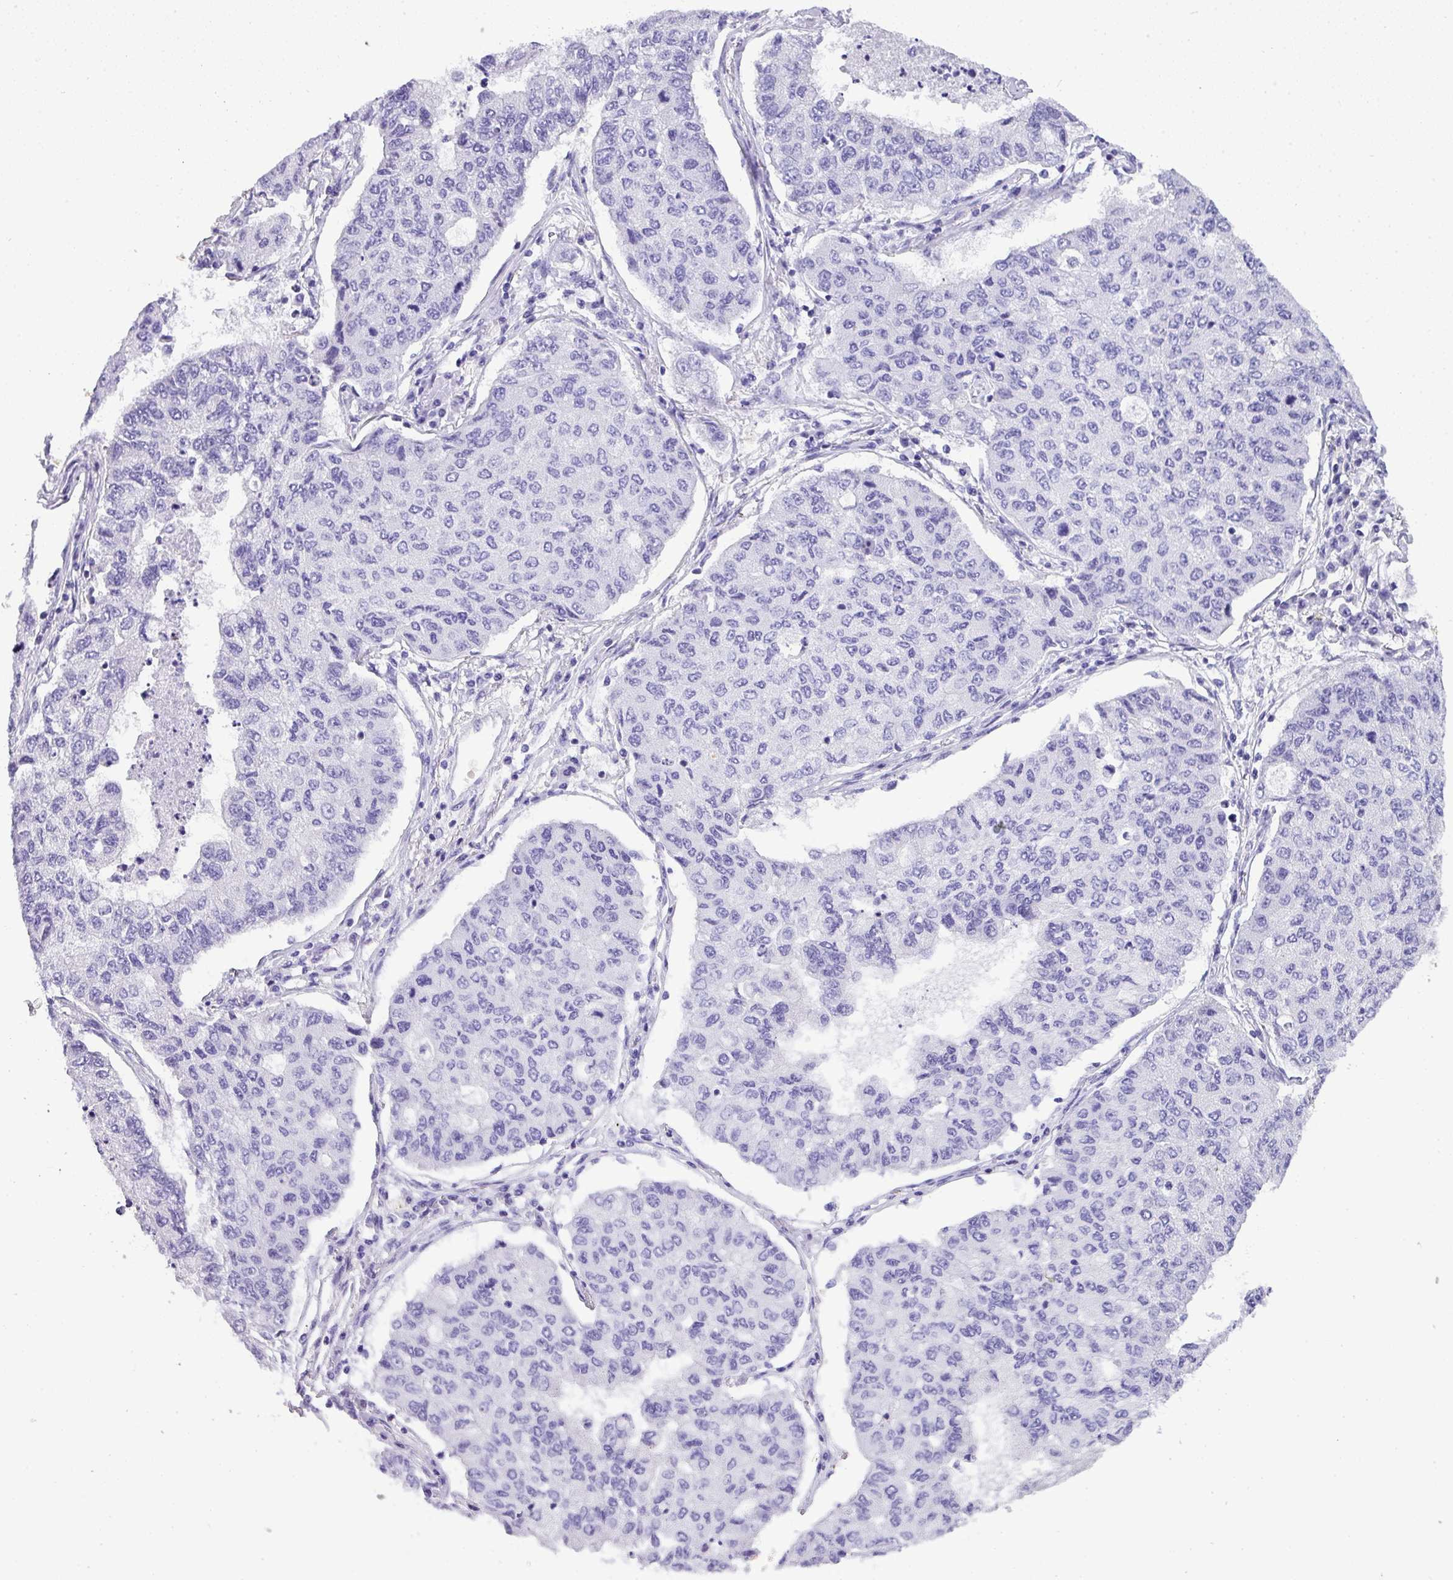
{"staining": {"intensity": "negative", "quantity": "none", "location": "none"}, "tissue": "lung cancer", "cell_type": "Tumor cells", "image_type": "cancer", "snomed": [{"axis": "morphology", "description": "Squamous cell carcinoma, NOS"}, {"axis": "topography", "description": "Lung"}], "caption": "The immunohistochemistry (IHC) micrograph has no significant expression in tumor cells of lung cancer tissue.", "gene": "MUC21", "patient": {"sex": "male", "age": 74}}